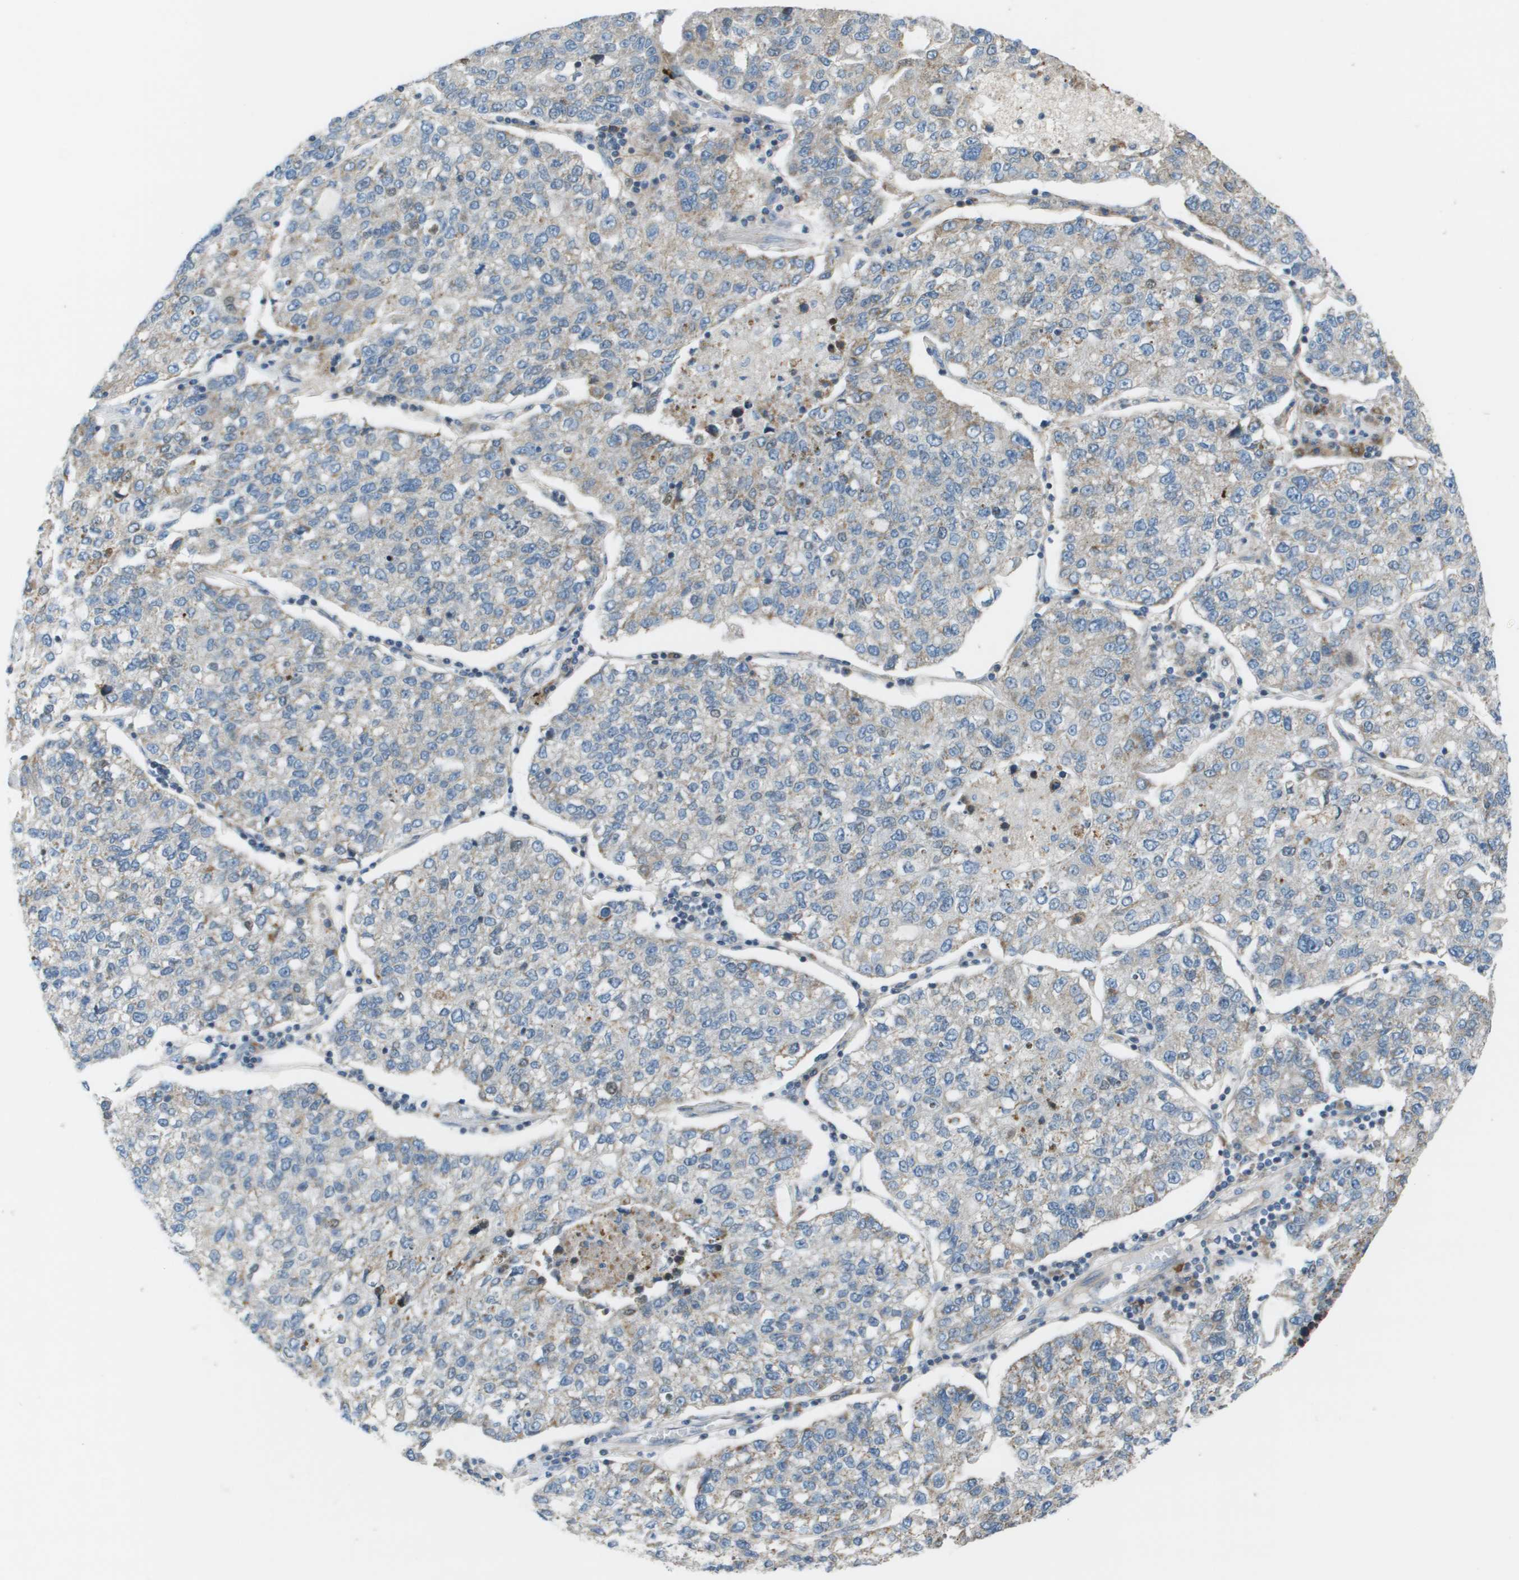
{"staining": {"intensity": "weak", "quantity": "25%-75%", "location": "cytoplasmic/membranous"}, "tissue": "lung cancer", "cell_type": "Tumor cells", "image_type": "cancer", "snomed": [{"axis": "morphology", "description": "Adenocarcinoma, NOS"}, {"axis": "topography", "description": "Lung"}], "caption": "This histopathology image reveals IHC staining of lung cancer (adenocarcinoma), with low weak cytoplasmic/membranous positivity in about 25%-75% of tumor cells.", "gene": "GALNT6", "patient": {"sex": "male", "age": 49}}